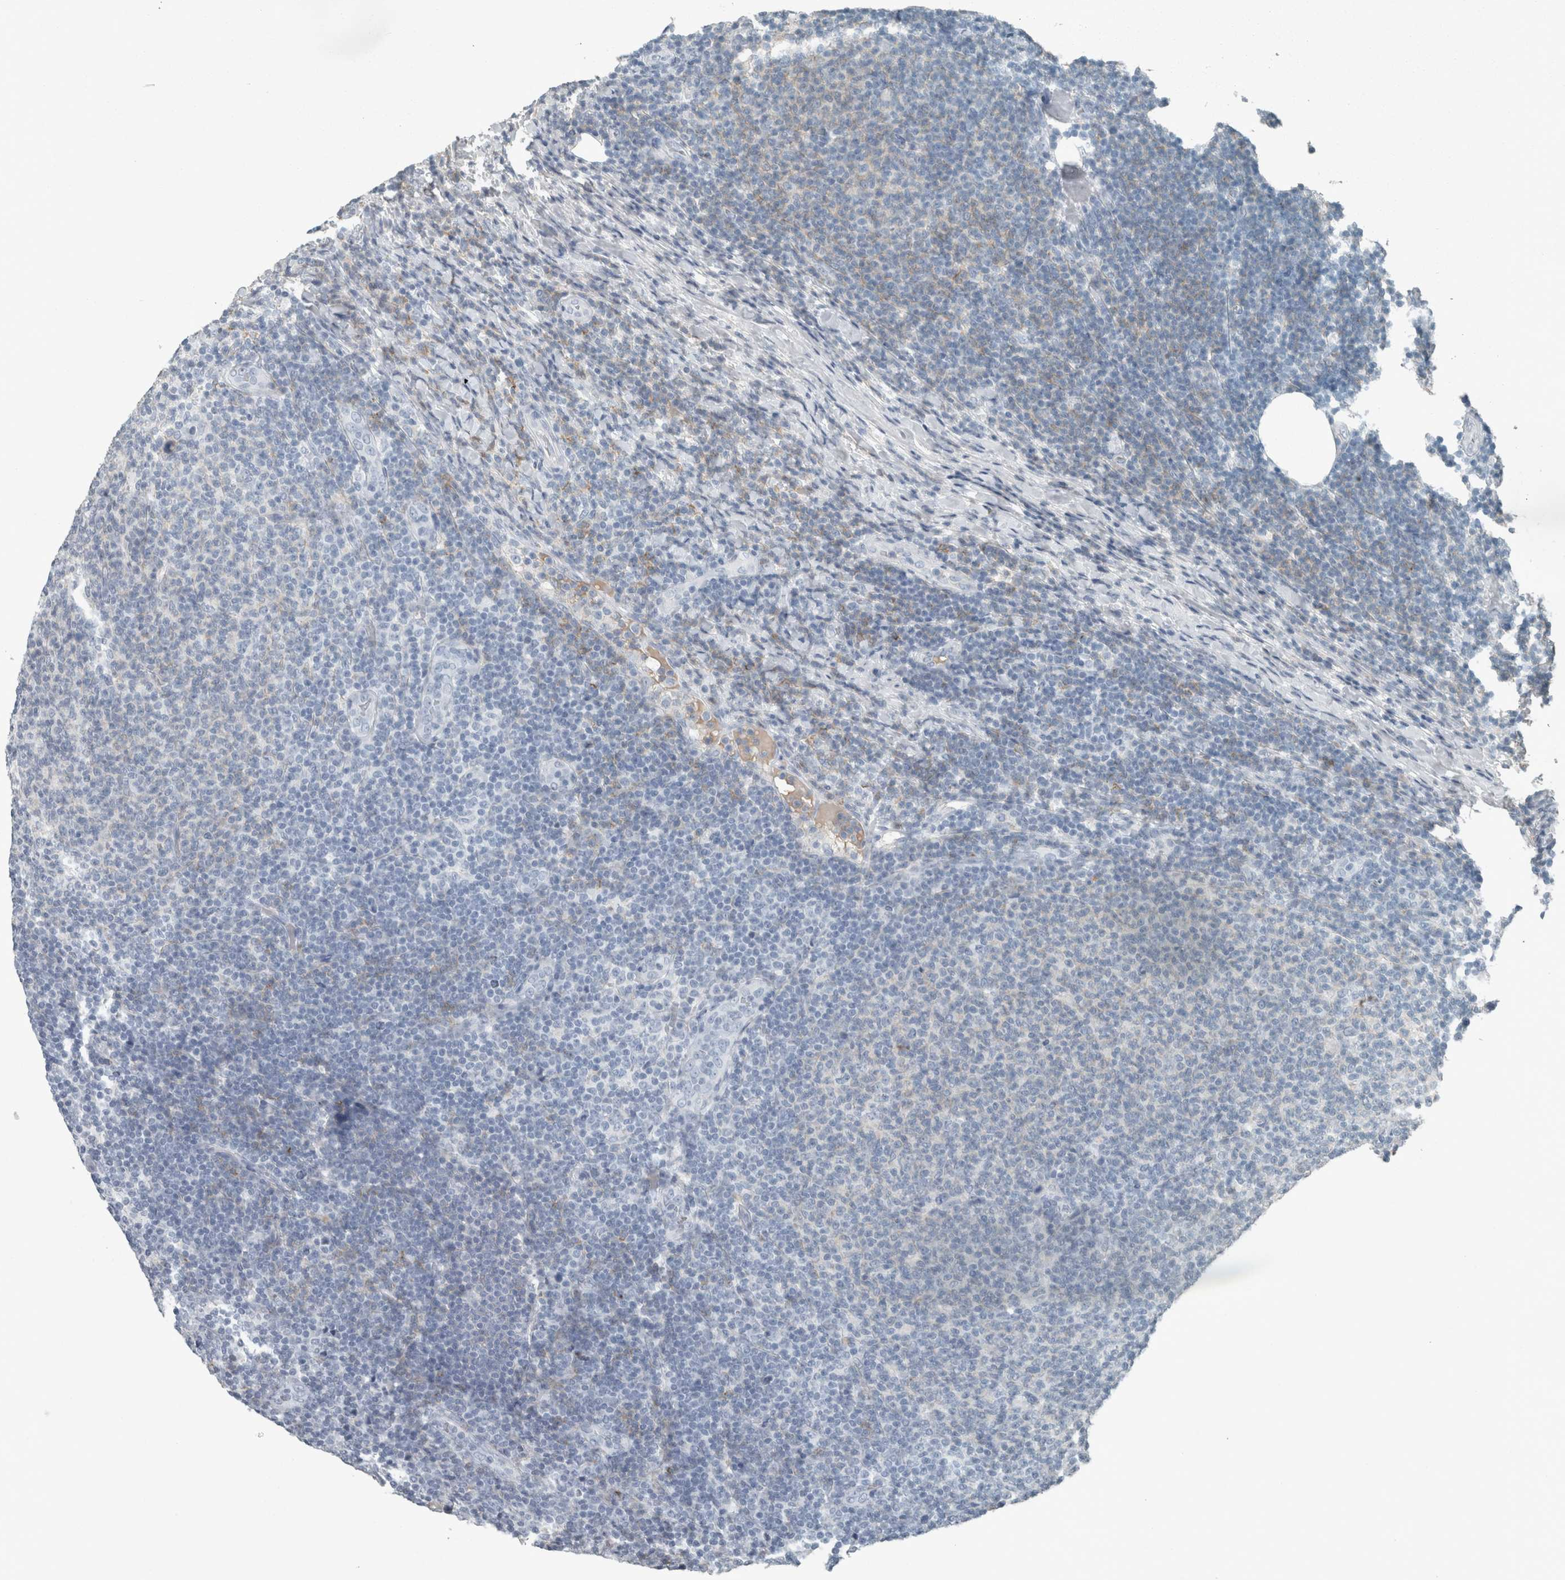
{"staining": {"intensity": "weak", "quantity": "<25%", "location": "cytoplasmic/membranous"}, "tissue": "lymphoma", "cell_type": "Tumor cells", "image_type": "cancer", "snomed": [{"axis": "morphology", "description": "Malignant lymphoma, non-Hodgkin's type, Low grade"}, {"axis": "topography", "description": "Lymph node"}], "caption": "An immunohistochemistry histopathology image of malignant lymphoma, non-Hodgkin's type (low-grade) is shown. There is no staining in tumor cells of malignant lymphoma, non-Hodgkin's type (low-grade).", "gene": "CHL1", "patient": {"sex": "male", "age": 66}}